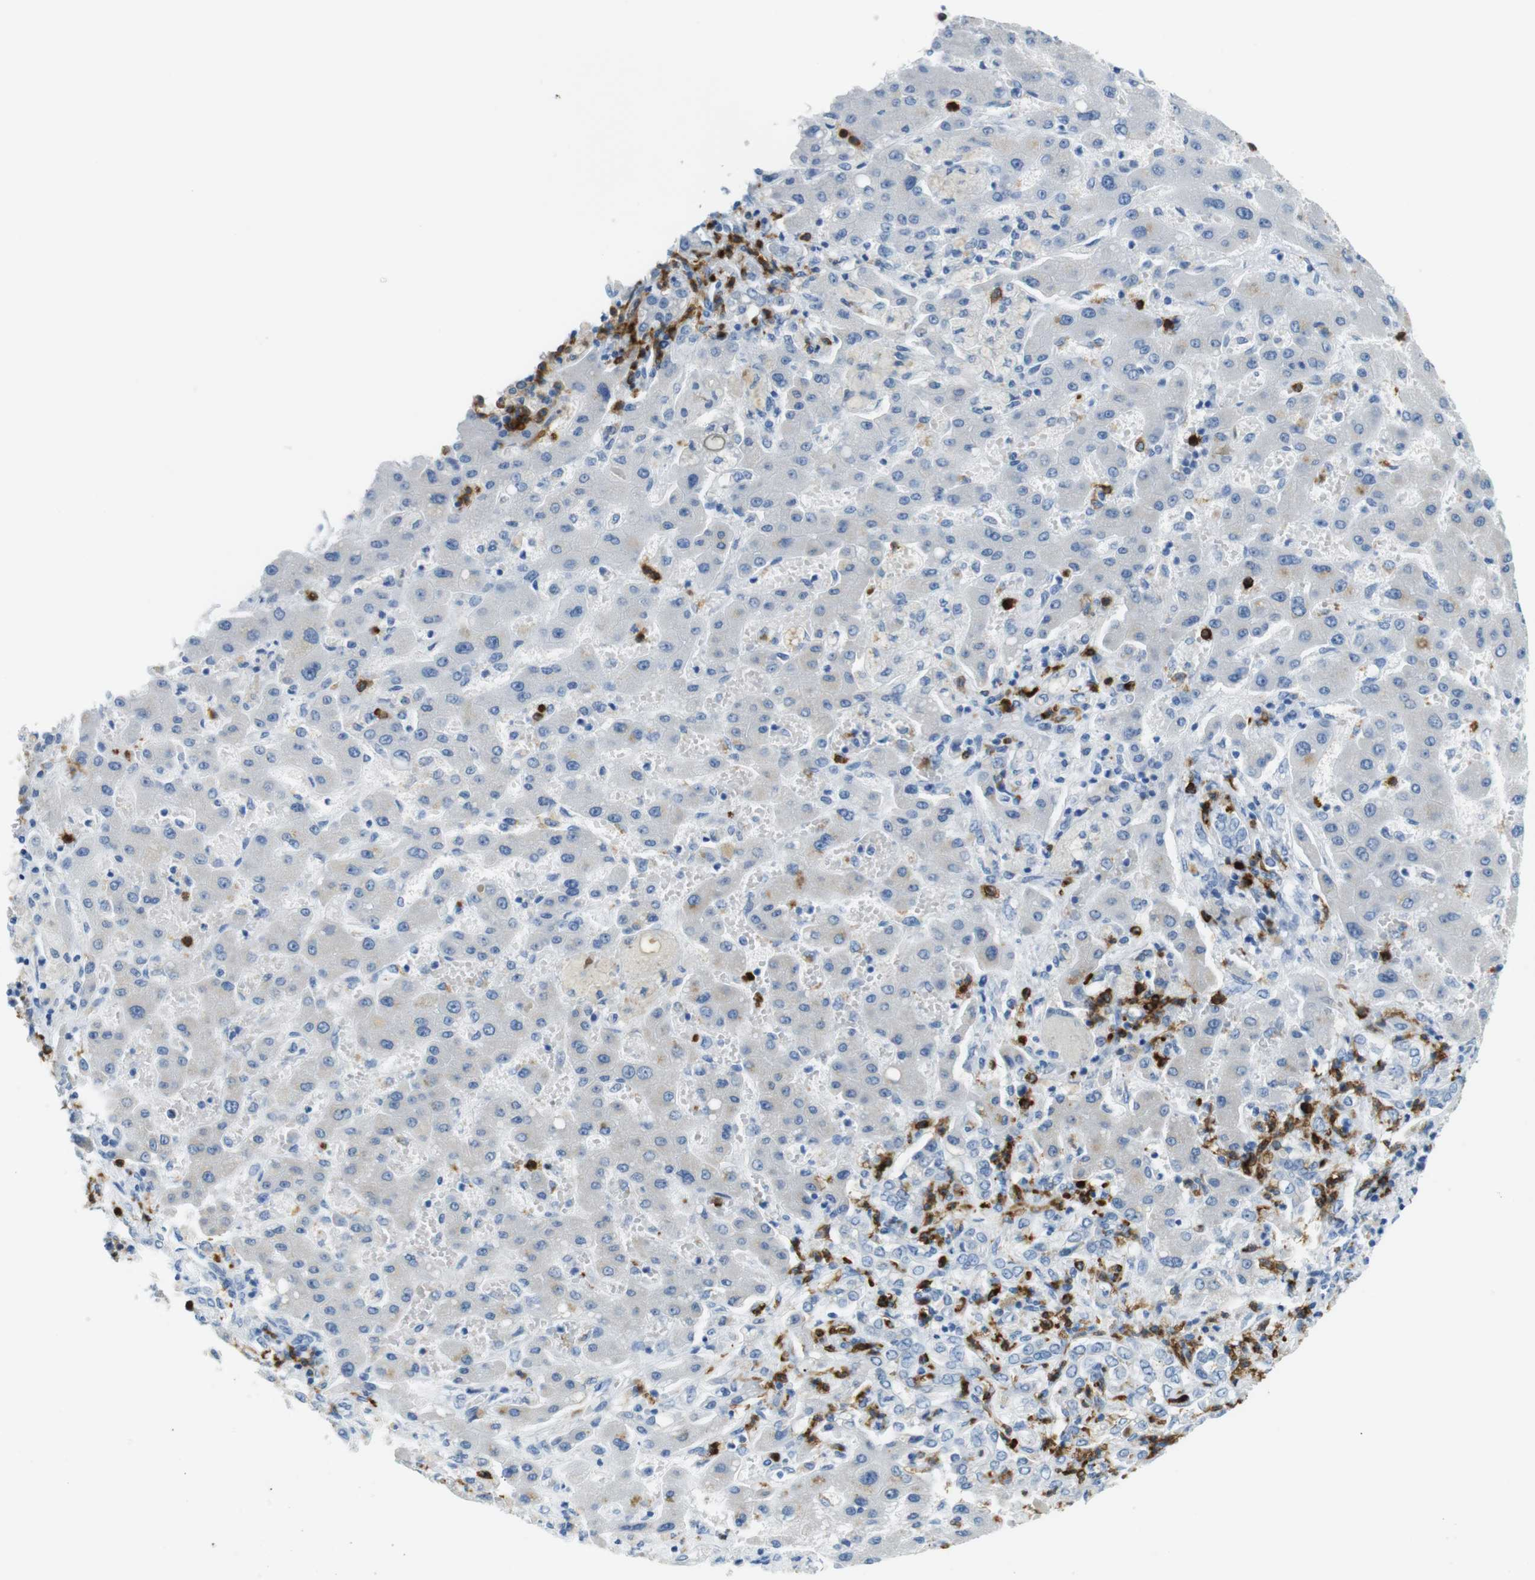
{"staining": {"intensity": "negative", "quantity": "none", "location": "none"}, "tissue": "liver cancer", "cell_type": "Tumor cells", "image_type": "cancer", "snomed": [{"axis": "morphology", "description": "Cholangiocarcinoma"}, {"axis": "topography", "description": "Liver"}], "caption": "Photomicrograph shows no protein expression in tumor cells of liver cancer tissue.", "gene": "MCEMP1", "patient": {"sex": "male", "age": 50}}